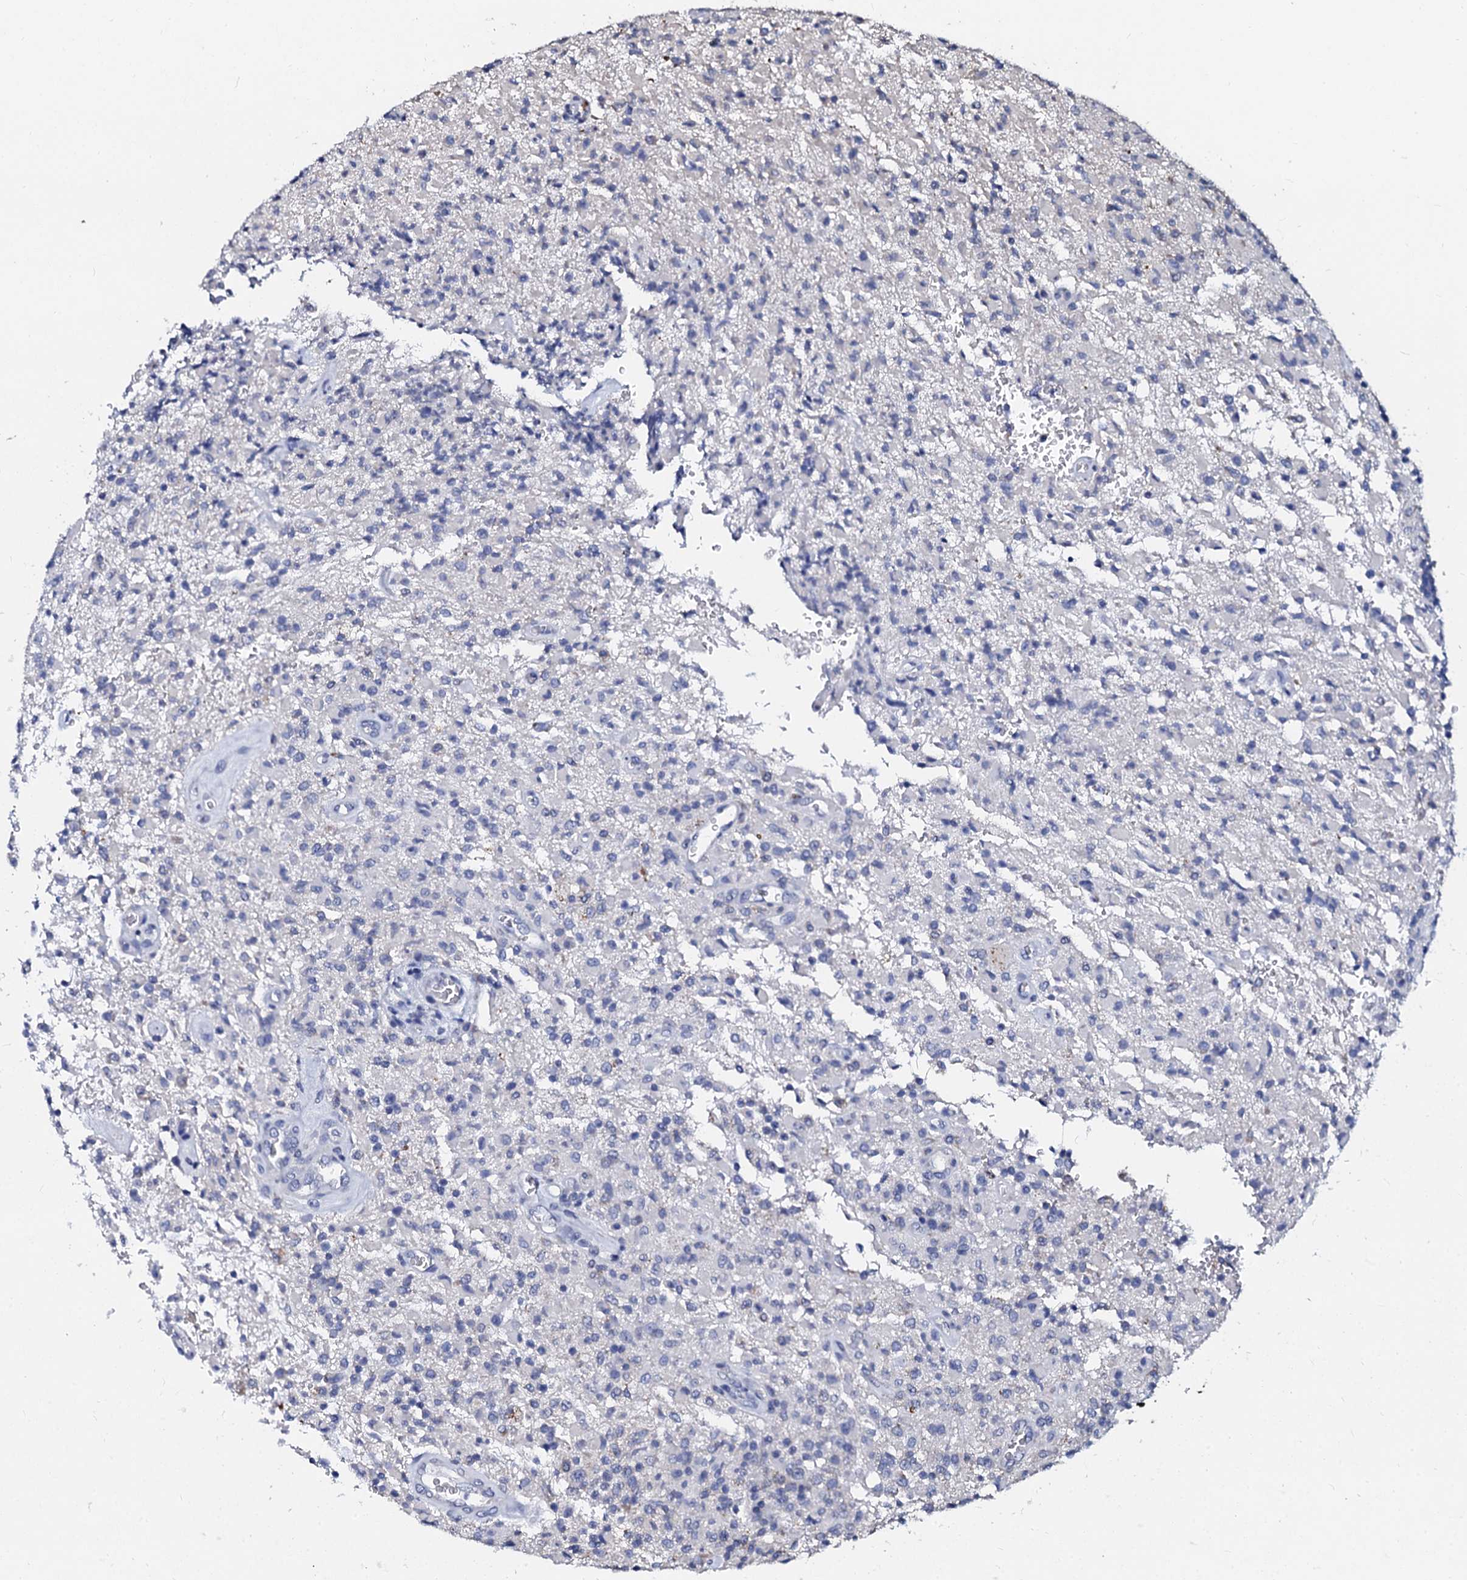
{"staining": {"intensity": "negative", "quantity": "none", "location": "none"}, "tissue": "glioma", "cell_type": "Tumor cells", "image_type": "cancer", "snomed": [{"axis": "morphology", "description": "Glioma, malignant, High grade"}, {"axis": "topography", "description": "Brain"}], "caption": "High magnification brightfield microscopy of glioma stained with DAB (brown) and counterstained with hematoxylin (blue): tumor cells show no significant staining.", "gene": "SLC37A4", "patient": {"sex": "female", "age": 57}}